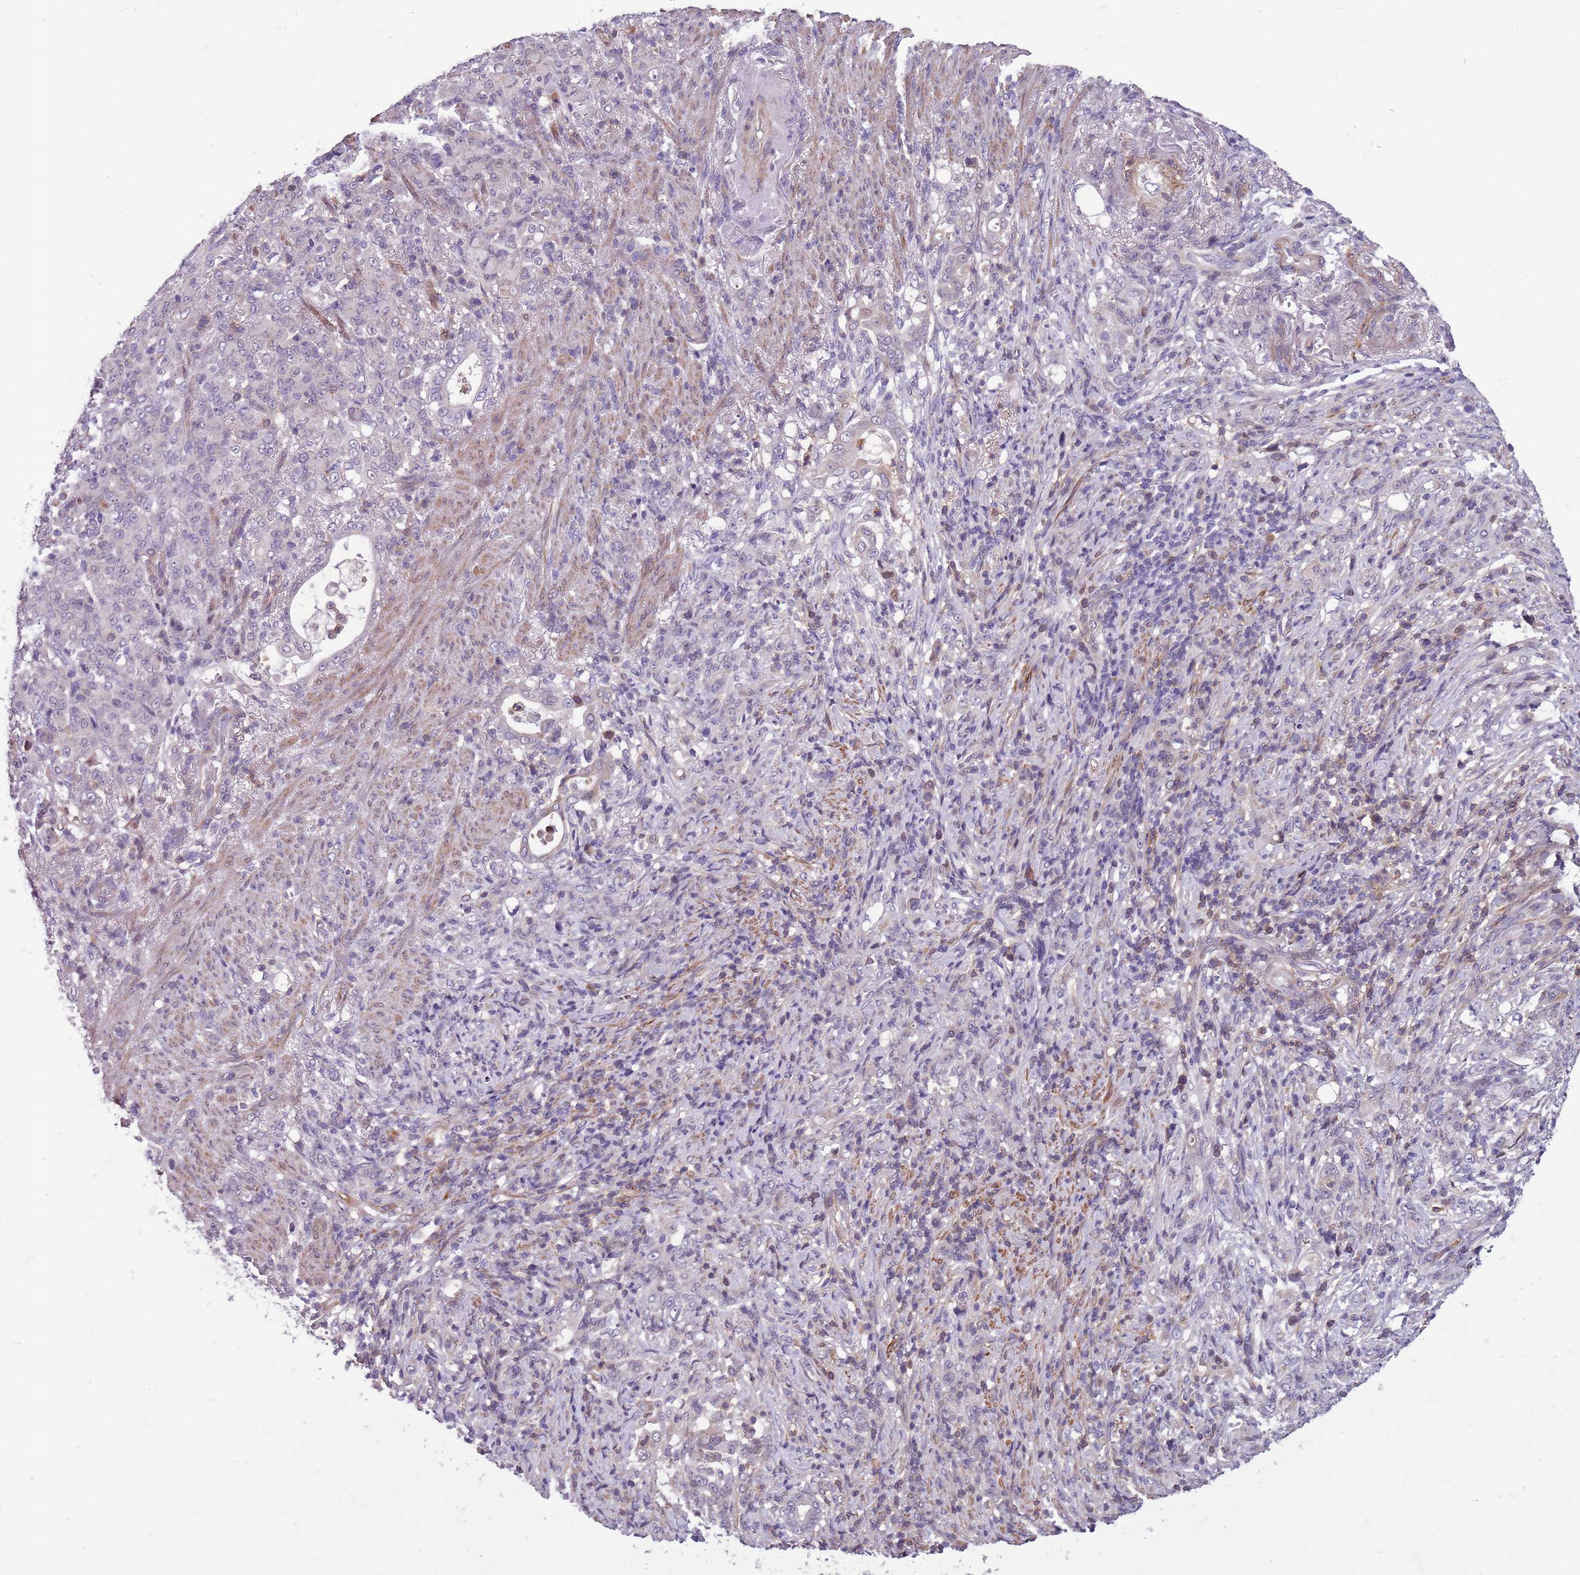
{"staining": {"intensity": "negative", "quantity": "none", "location": "none"}, "tissue": "stomach cancer", "cell_type": "Tumor cells", "image_type": "cancer", "snomed": [{"axis": "morphology", "description": "Normal tissue, NOS"}, {"axis": "morphology", "description": "Adenocarcinoma, NOS"}, {"axis": "topography", "description": "Stomach"}], "caption": "Tumor cells are negative for brown protein staining in stomach cancer.", "gene": "JAML", "patient": {"sex": "female", "age": 79}}